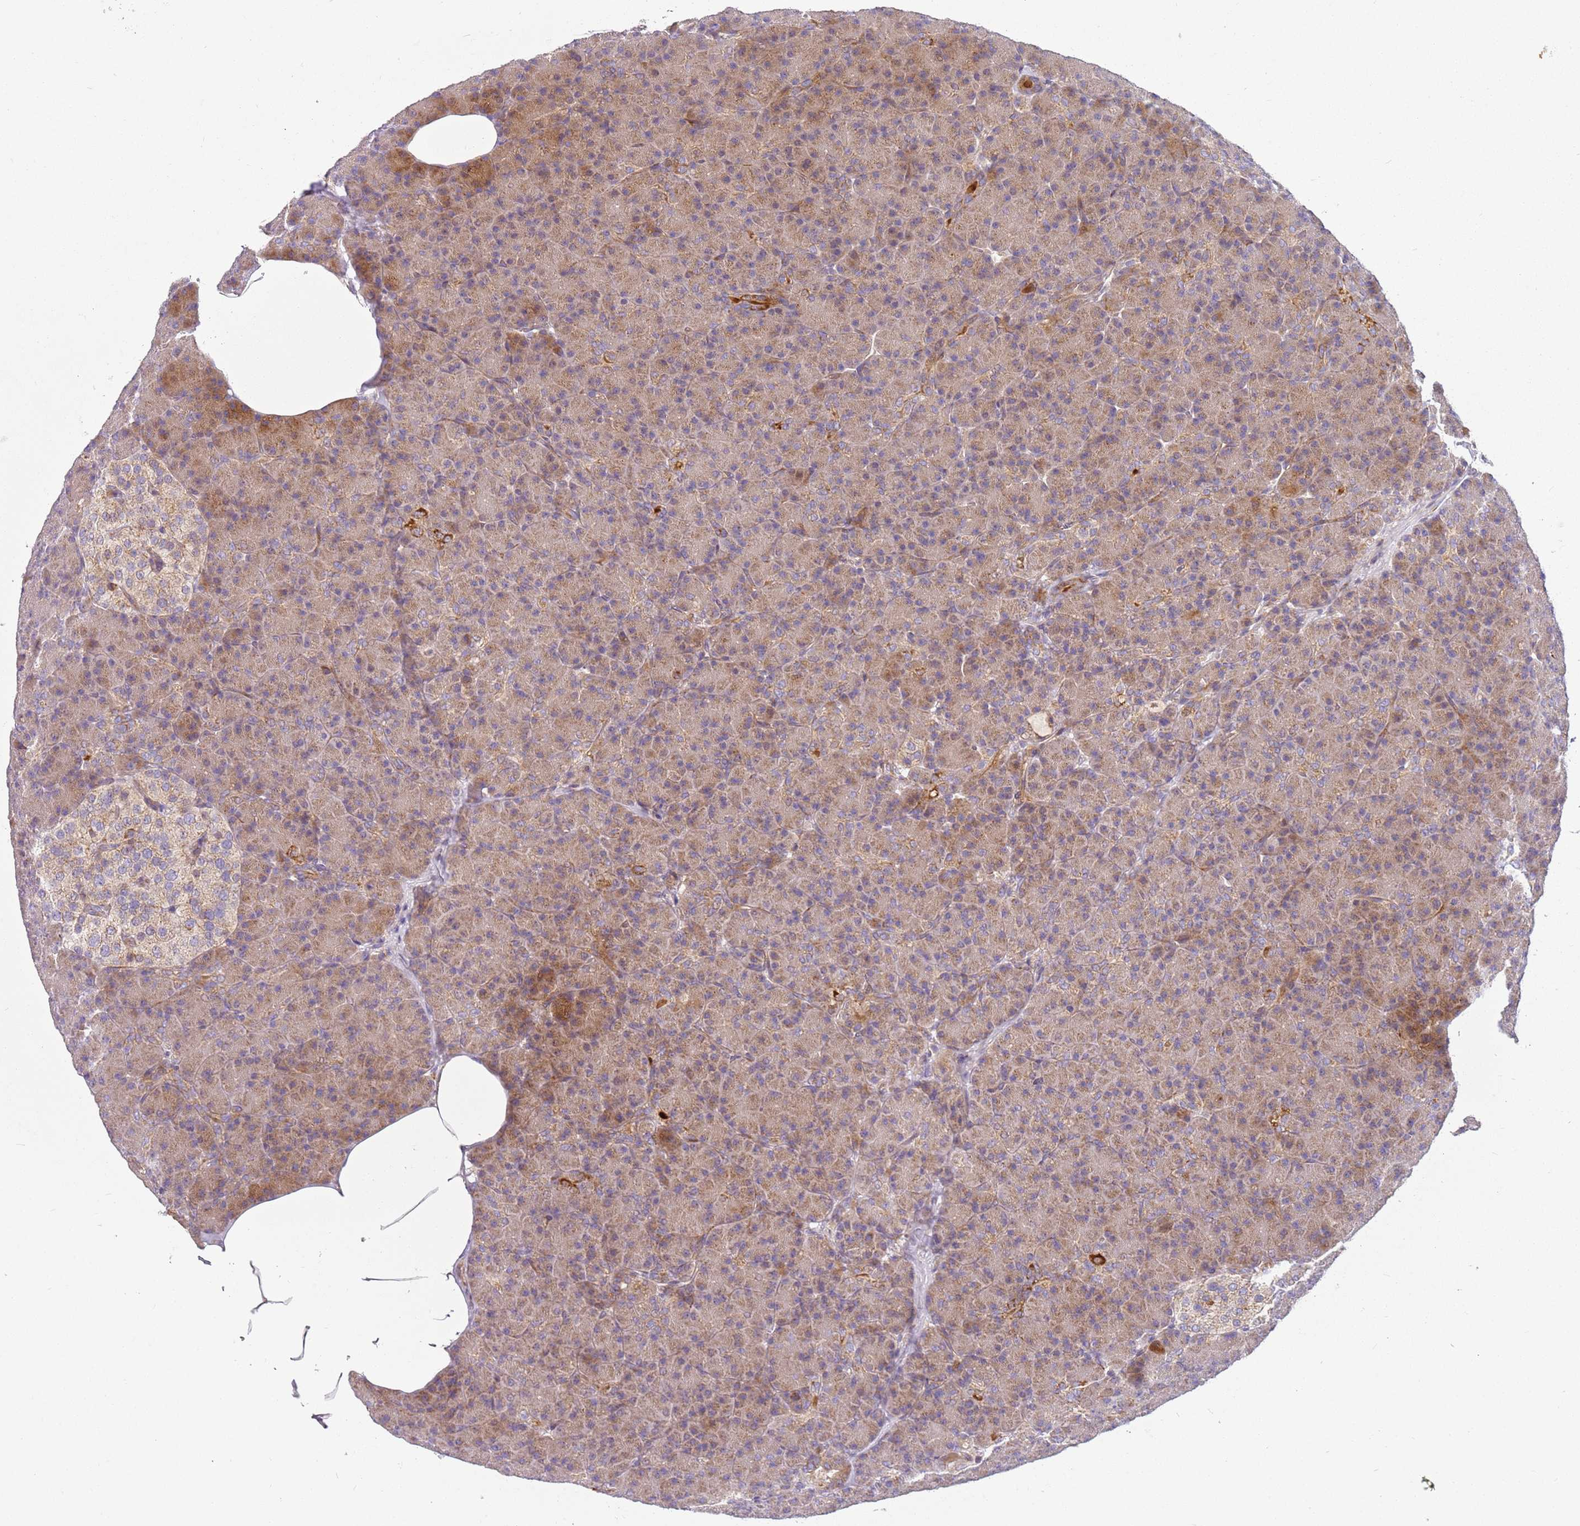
{"staining": {"intensity": "strong", "quantity": "25%-75%", "location": "cytoplasmic/membranous"}, "tissue": "pancreas", "cell_type": "Exocrine glandular cells", "image_type": "normal", "snomed": [{"axis": "morphology", "description": "Normal tissue, NOS"}, {"axis": "topography", "description": "Pancreas"}], "caption": "Unremarkable pancreas displays strong cytoplasmic/membranous staining in about 25%-75% of exocrine glandular cells.", "gene": "TMEM200C", "patient": {"sex": "female", "age": 43}}